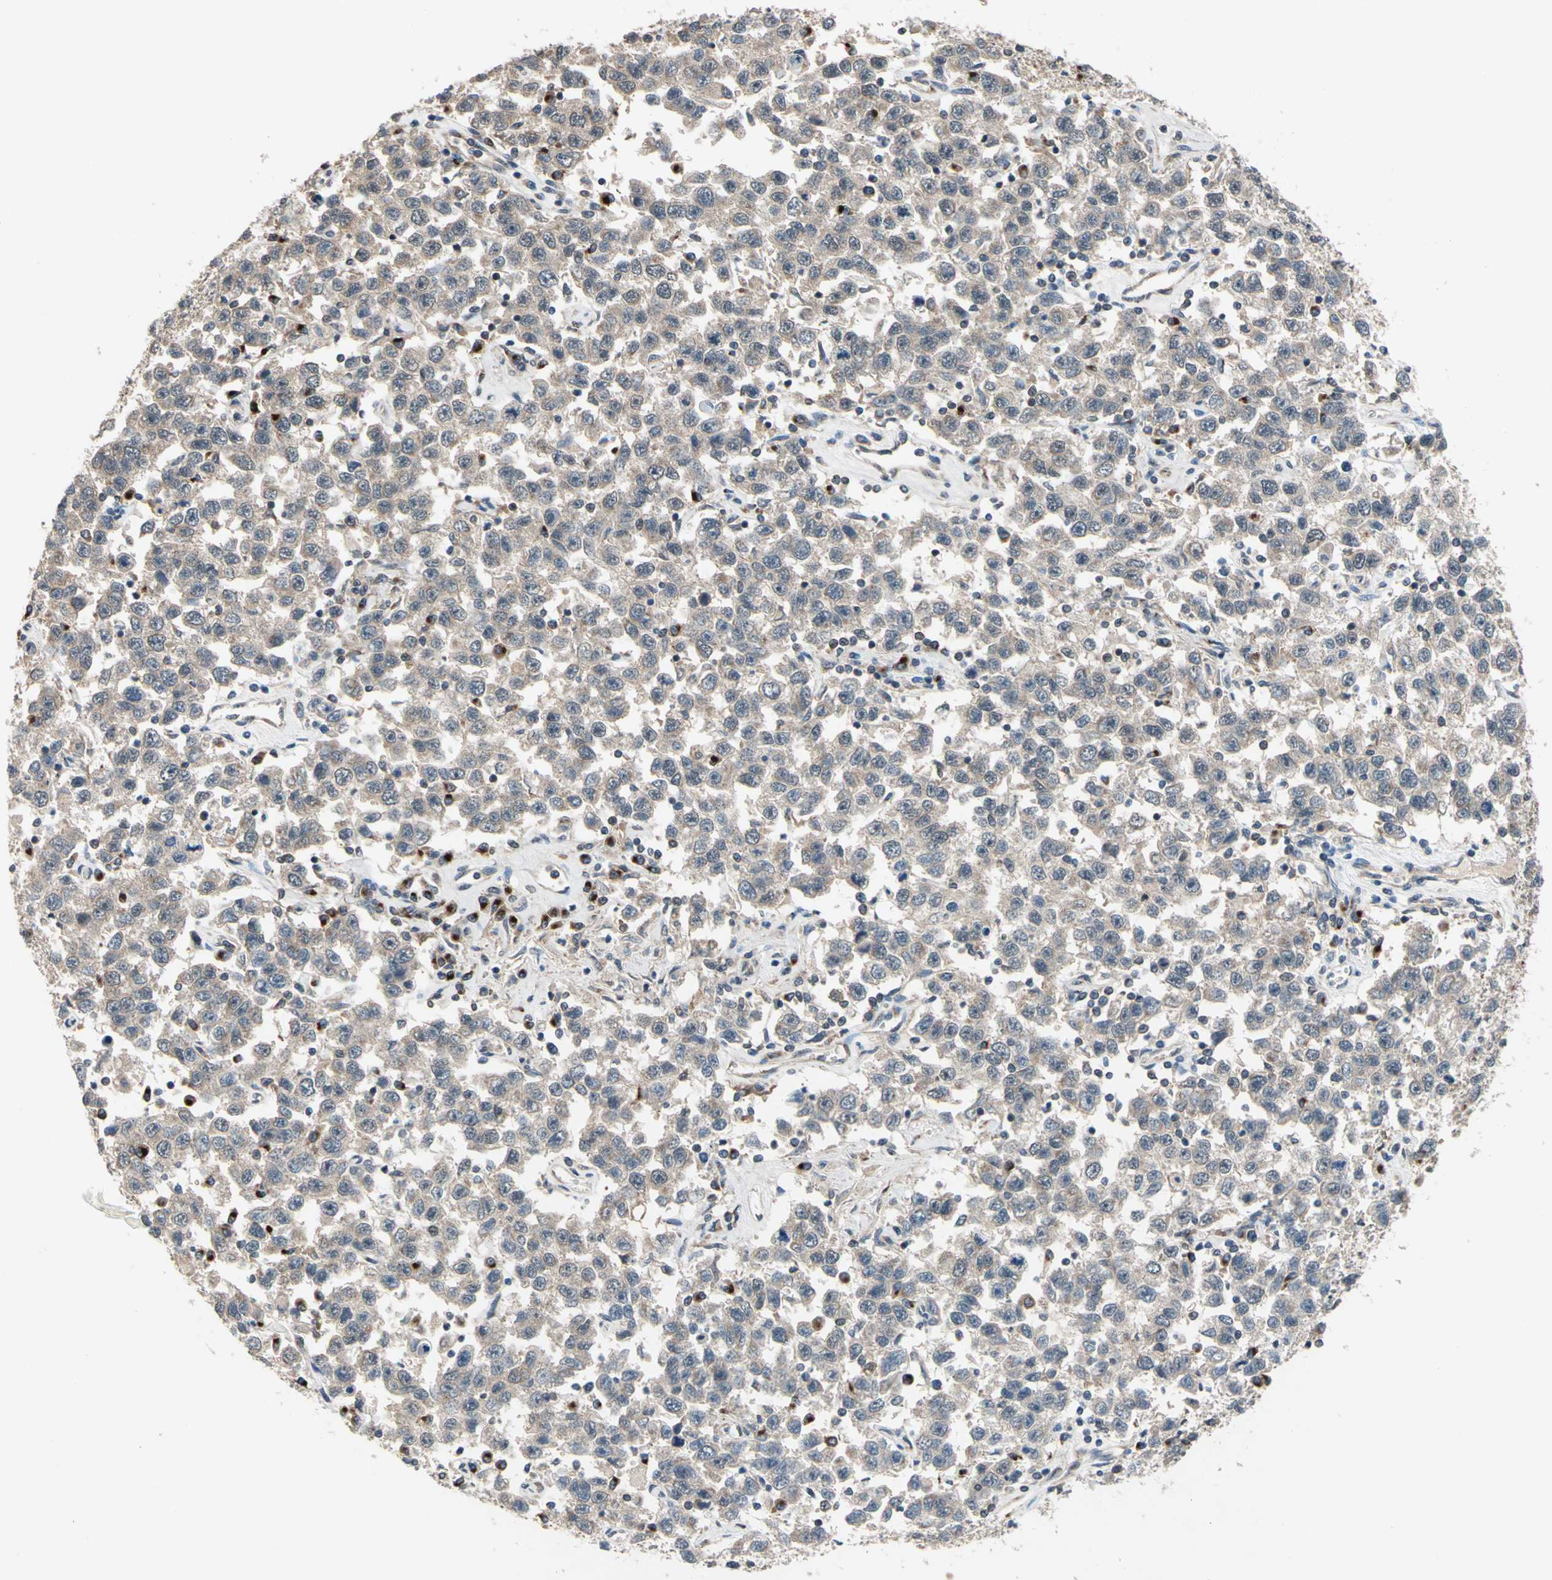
{"staining": {"intensity": "moderate", "quantity": ">75%", "location": "cytoplasmic/membranous"}, "tissue": "testis cancer", "cell_type": "Tumor cells", "image_type": "cancer", "snomed": [{"axis": "morphology", "description": "Seminoma, NOS"}, {"axis": "topography", "description": "Testis"}], "caption": "Tumor cells reveal moderate cytoplasmic/membranous staining in approximately >75% of cells in testis cancer (seminoma). (DAB IHC, brown staining for protein, blue staining for nuclei).", "gene": "NFKBIE", "patient": {"sex": "male", "age": 41}}